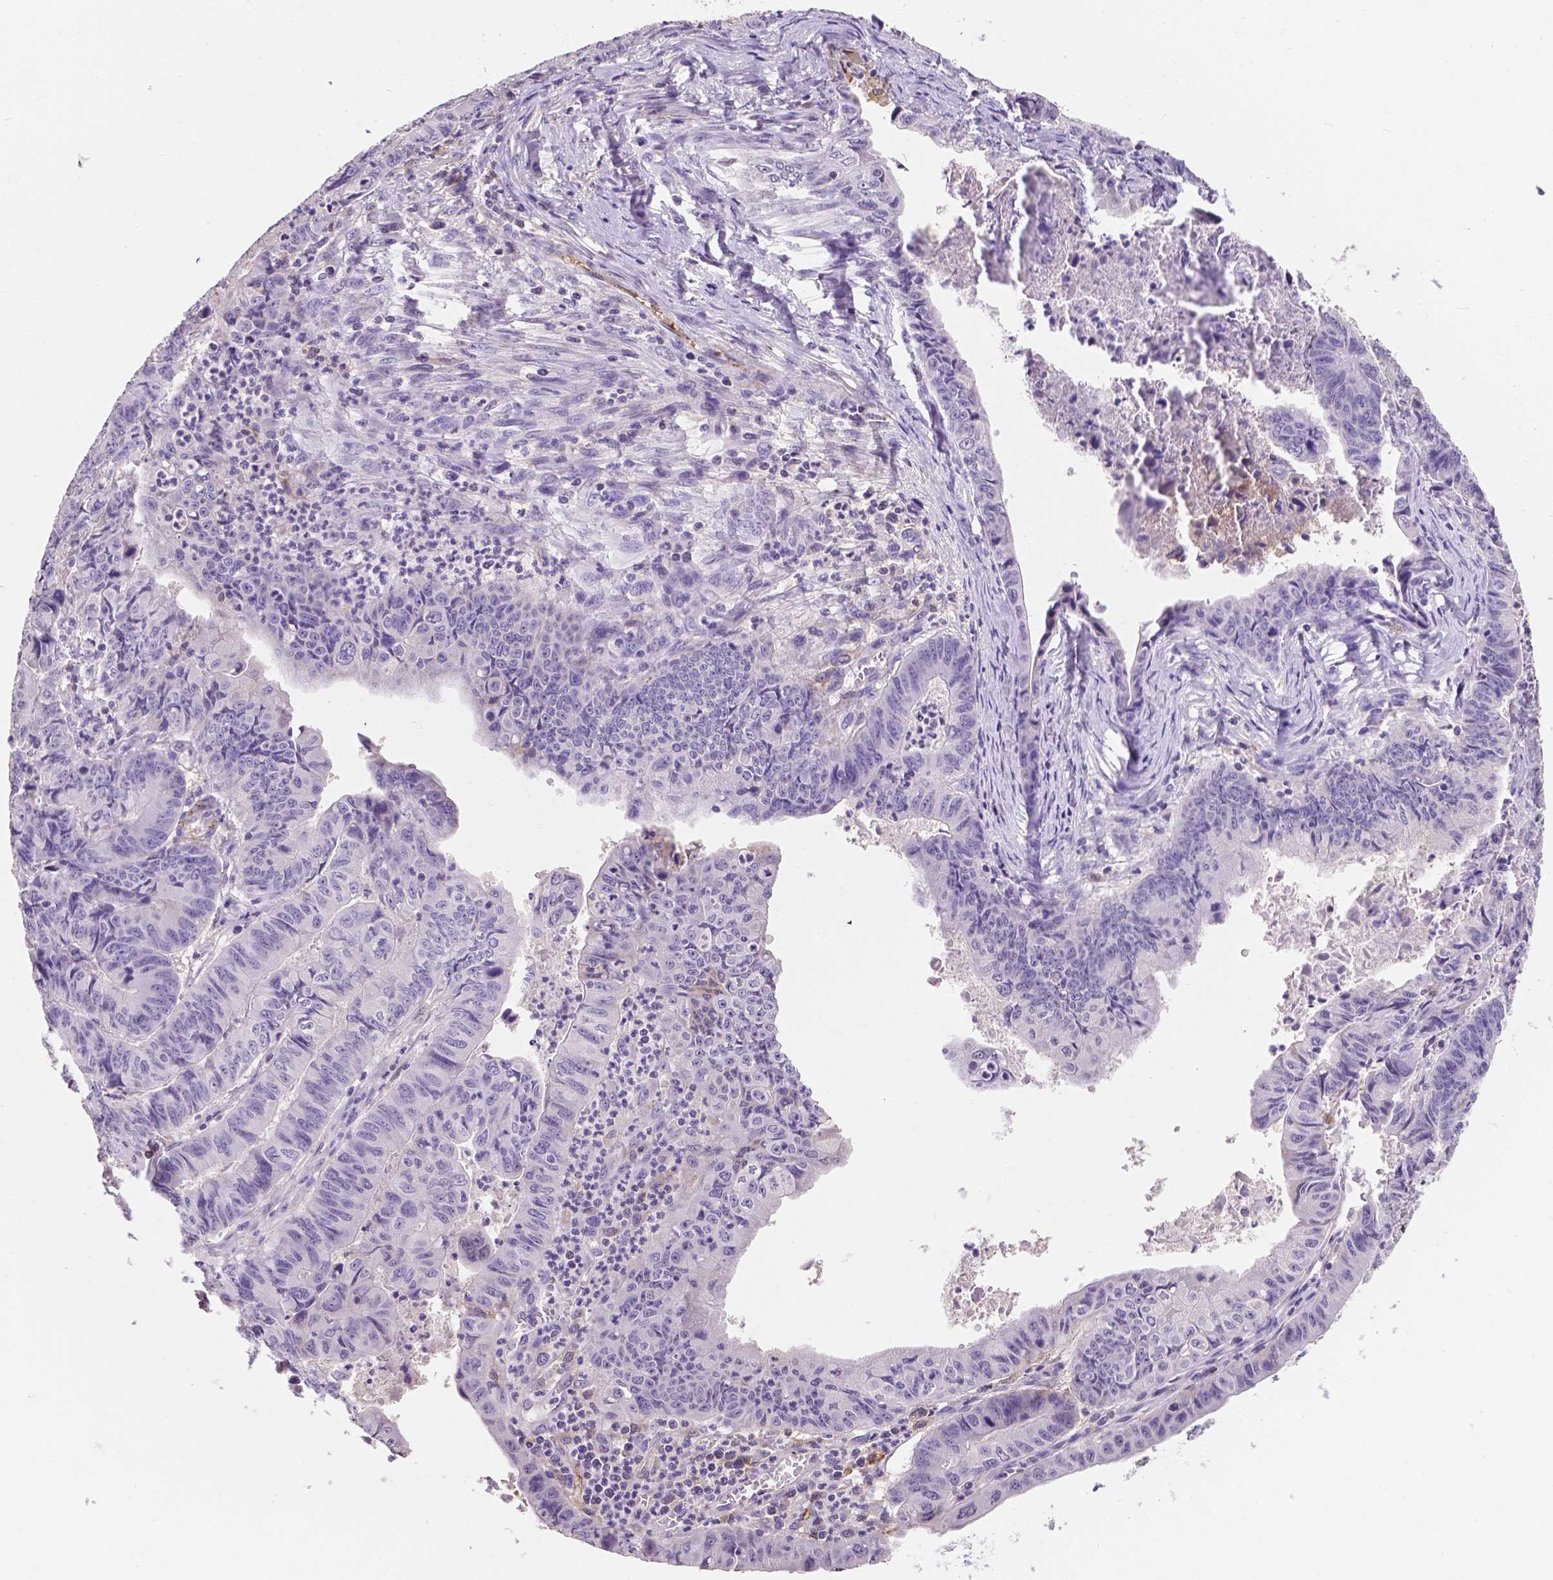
{"staining": {"intensity": "negative", "quantity": "none", "location": "none"}, "tissue": "stomach cancer", "cell_type": "Tumor cells", "image_type": "cancer", "snomed": [{"axis": "morphology", "description": "Adenocarcinoma, NOS"}, {"axis": "topography", "description": "Stomach, lower"}], "caption": "DAB (3,3'-diaminobenzidine) immunohistochemical staining of adenocarcinoma (stomach) exhibits no significant staining in tumor cells. Brightfield microscopy of IHC stained with DAB (brown) and hematoxylin (blue), captured at high magnification.", "gene": "APOE", "patient": {"sex": "male", "age": 77}}